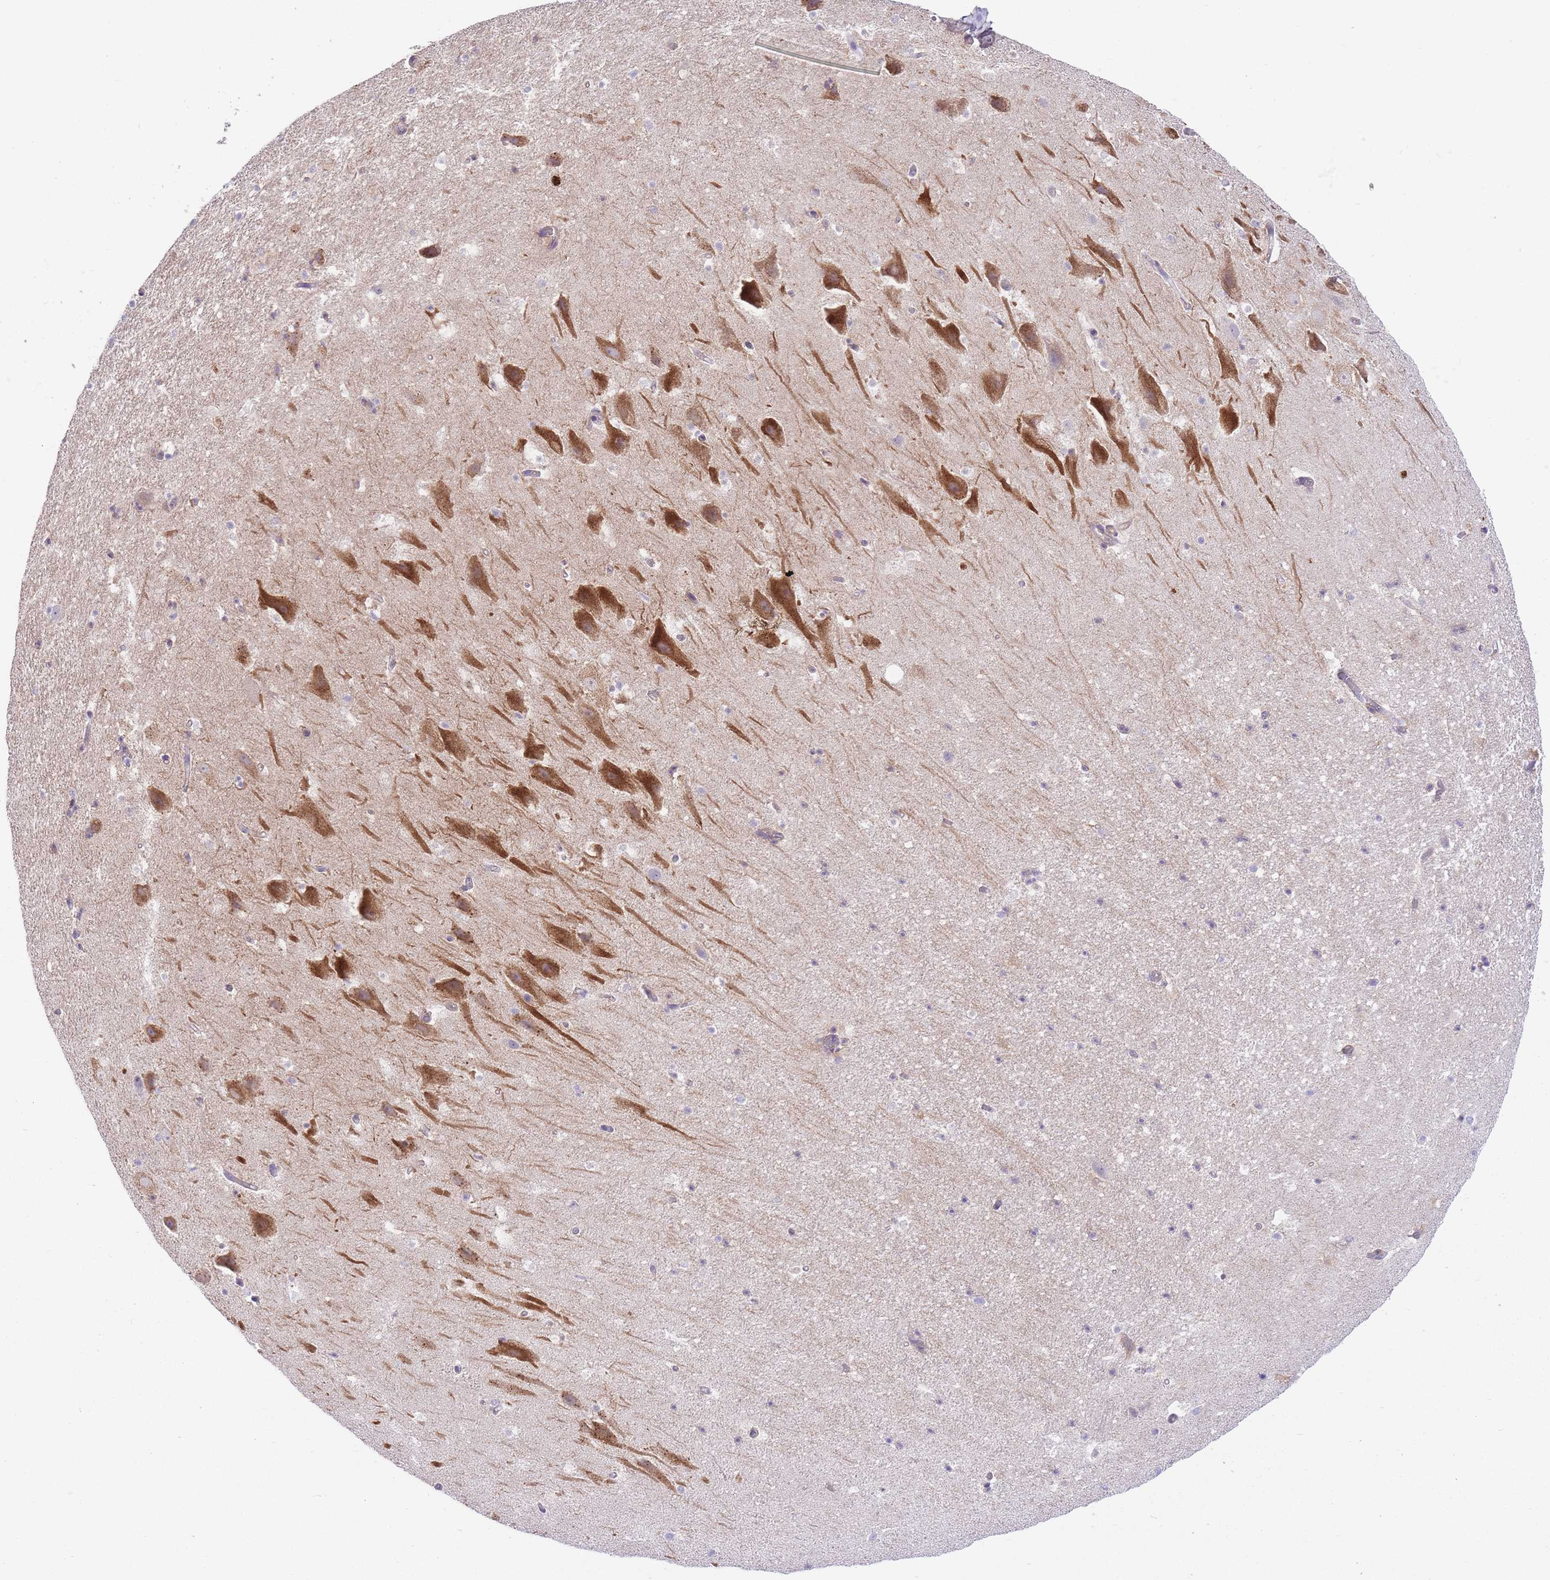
{"staining": {"intensity": "negative", "quantity": "none", "location": "none"}, "tissue": "hippocampus", "cell_type": "Glial cells", "image_type": "normal", "snomed": [{"axis": "morphology", "description": "Normal tissue, NOS"}, {"axis": "topography", "description": "Hippocampus"}], "caption": "DAB immunohistochemical staining of unremarkable hippocampus displays no significant expression in glial cells. (DAB IHC with hematoxylin counter stain).", "gene": "PRKAR1A", "patient": {"sex": "male", "age": 37}}